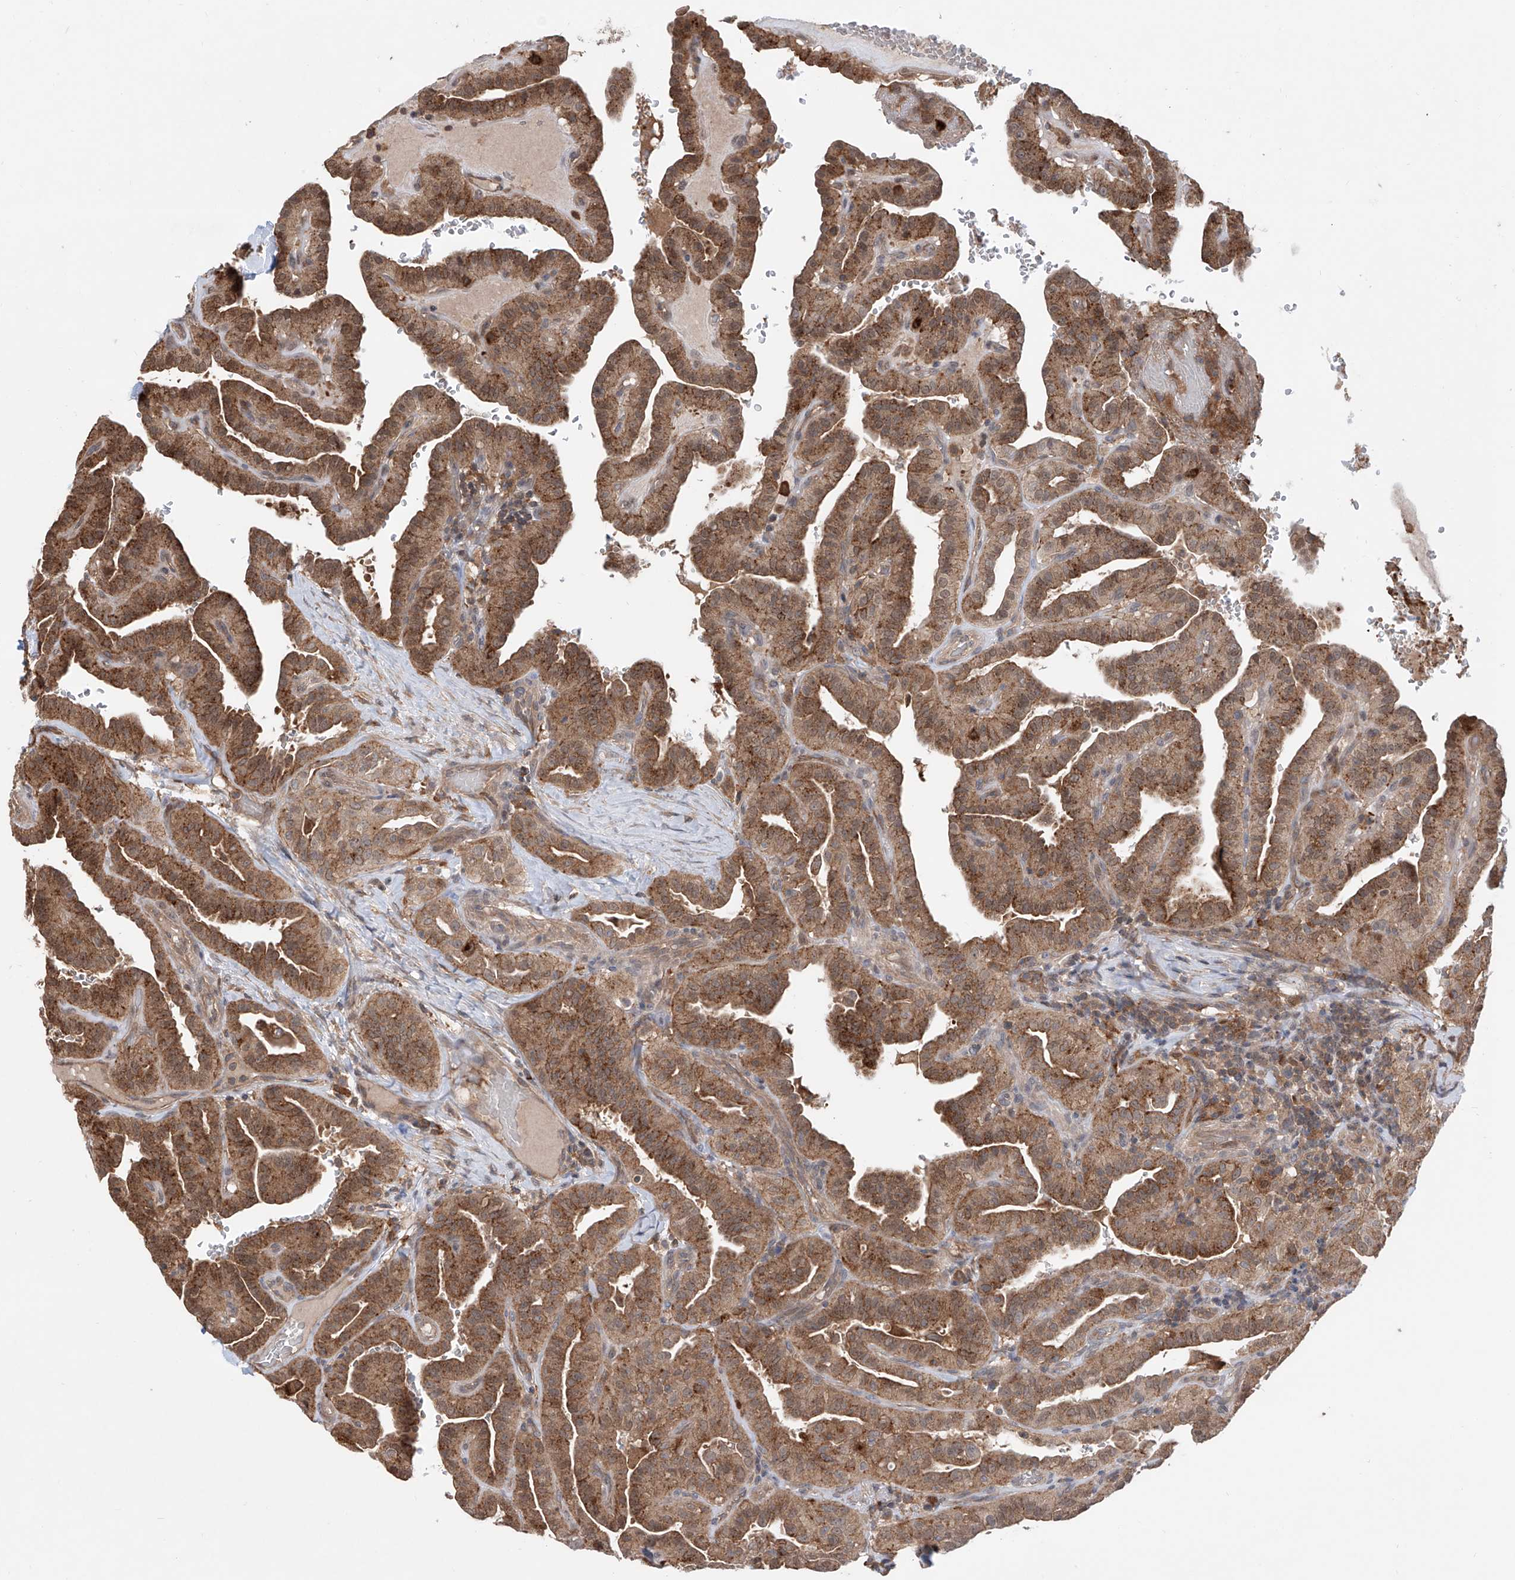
{"staining": {"intensity": "moderate", "quantity": ">75%", "location": "cytoplasmic/membranous"}, "tissue": "thyroid cancer", "cell_type": "Tumor cells", "image_type": "cancer", "snomed": [{"axis": "morphology", "description": "Papillary adenocarcinoma, NOS"}, {"axis": "topography", "description": "Thyroid gland"}], "caption": "This histopathology image demonstrates papillary adenocarcinoma (thyroid) stained with immunohistochemistry (IHC) to label a protein in brown. The cytoplasmic/membranous of tumor cells show moderate positivity for the protein. Nuclei are counter-stained blue.", "gene": "HOXC8", "patient": {"sex": "male", "age": 77}}